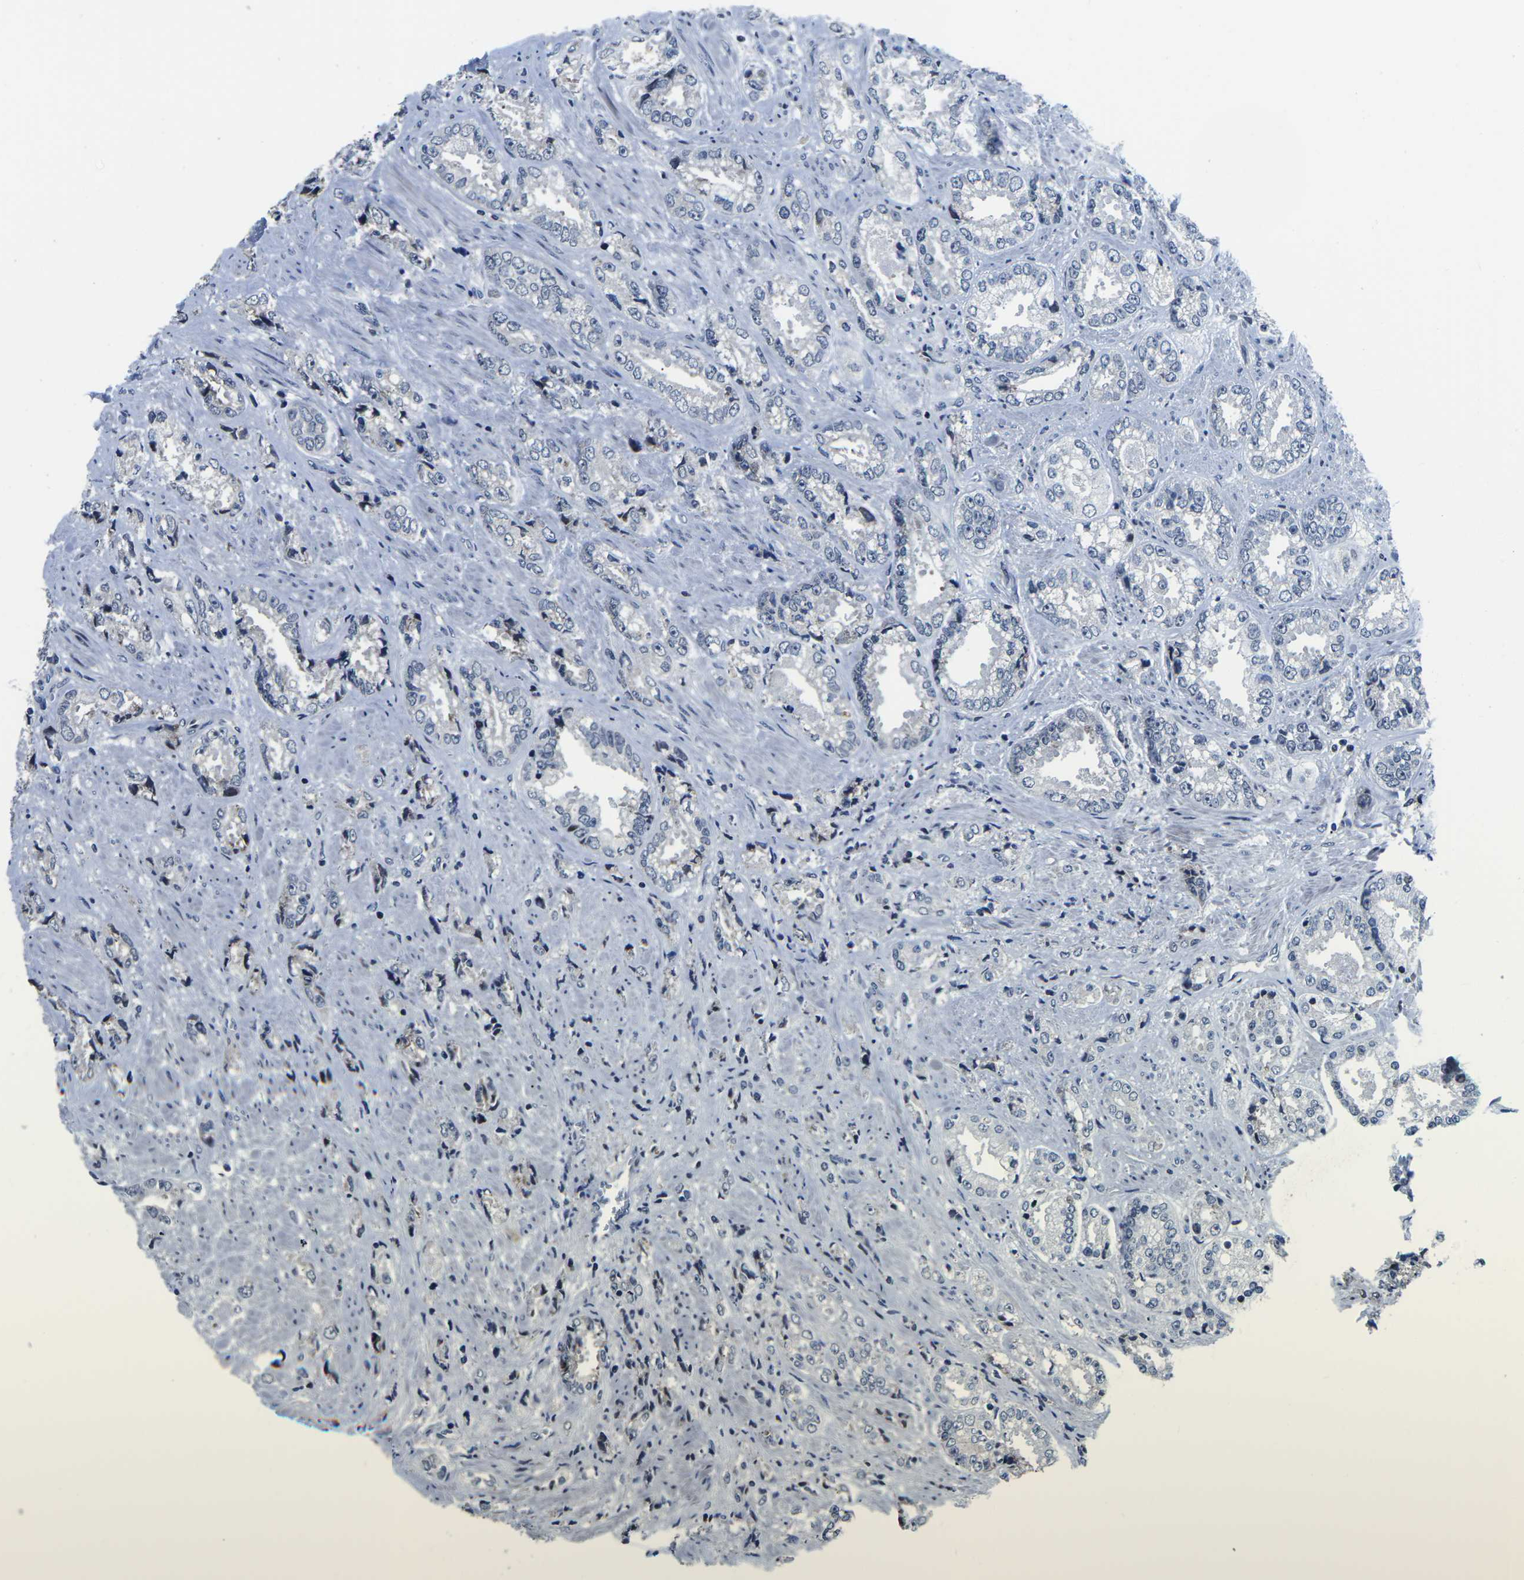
{"staining": {"intensity": "negative", "quantity": "none", "location": "none"}, "tissue": "prostate cancer", "cell_type": "Tumor cells", "image_type": "cancer", "snomed": [{"axis": "morphology", "description": "Adenocarcinoma, High grade"}, {"axis": "topography", "description": "Prostate"}], "caption": "This is an immunohistochemistry (IHC) micrograph of human prostate cancer (adenocarcinoma (high-grade)). There is no expression in tumor cells.", "gene": "CDC73", "patient": {"sex": "male", "age": 61}}